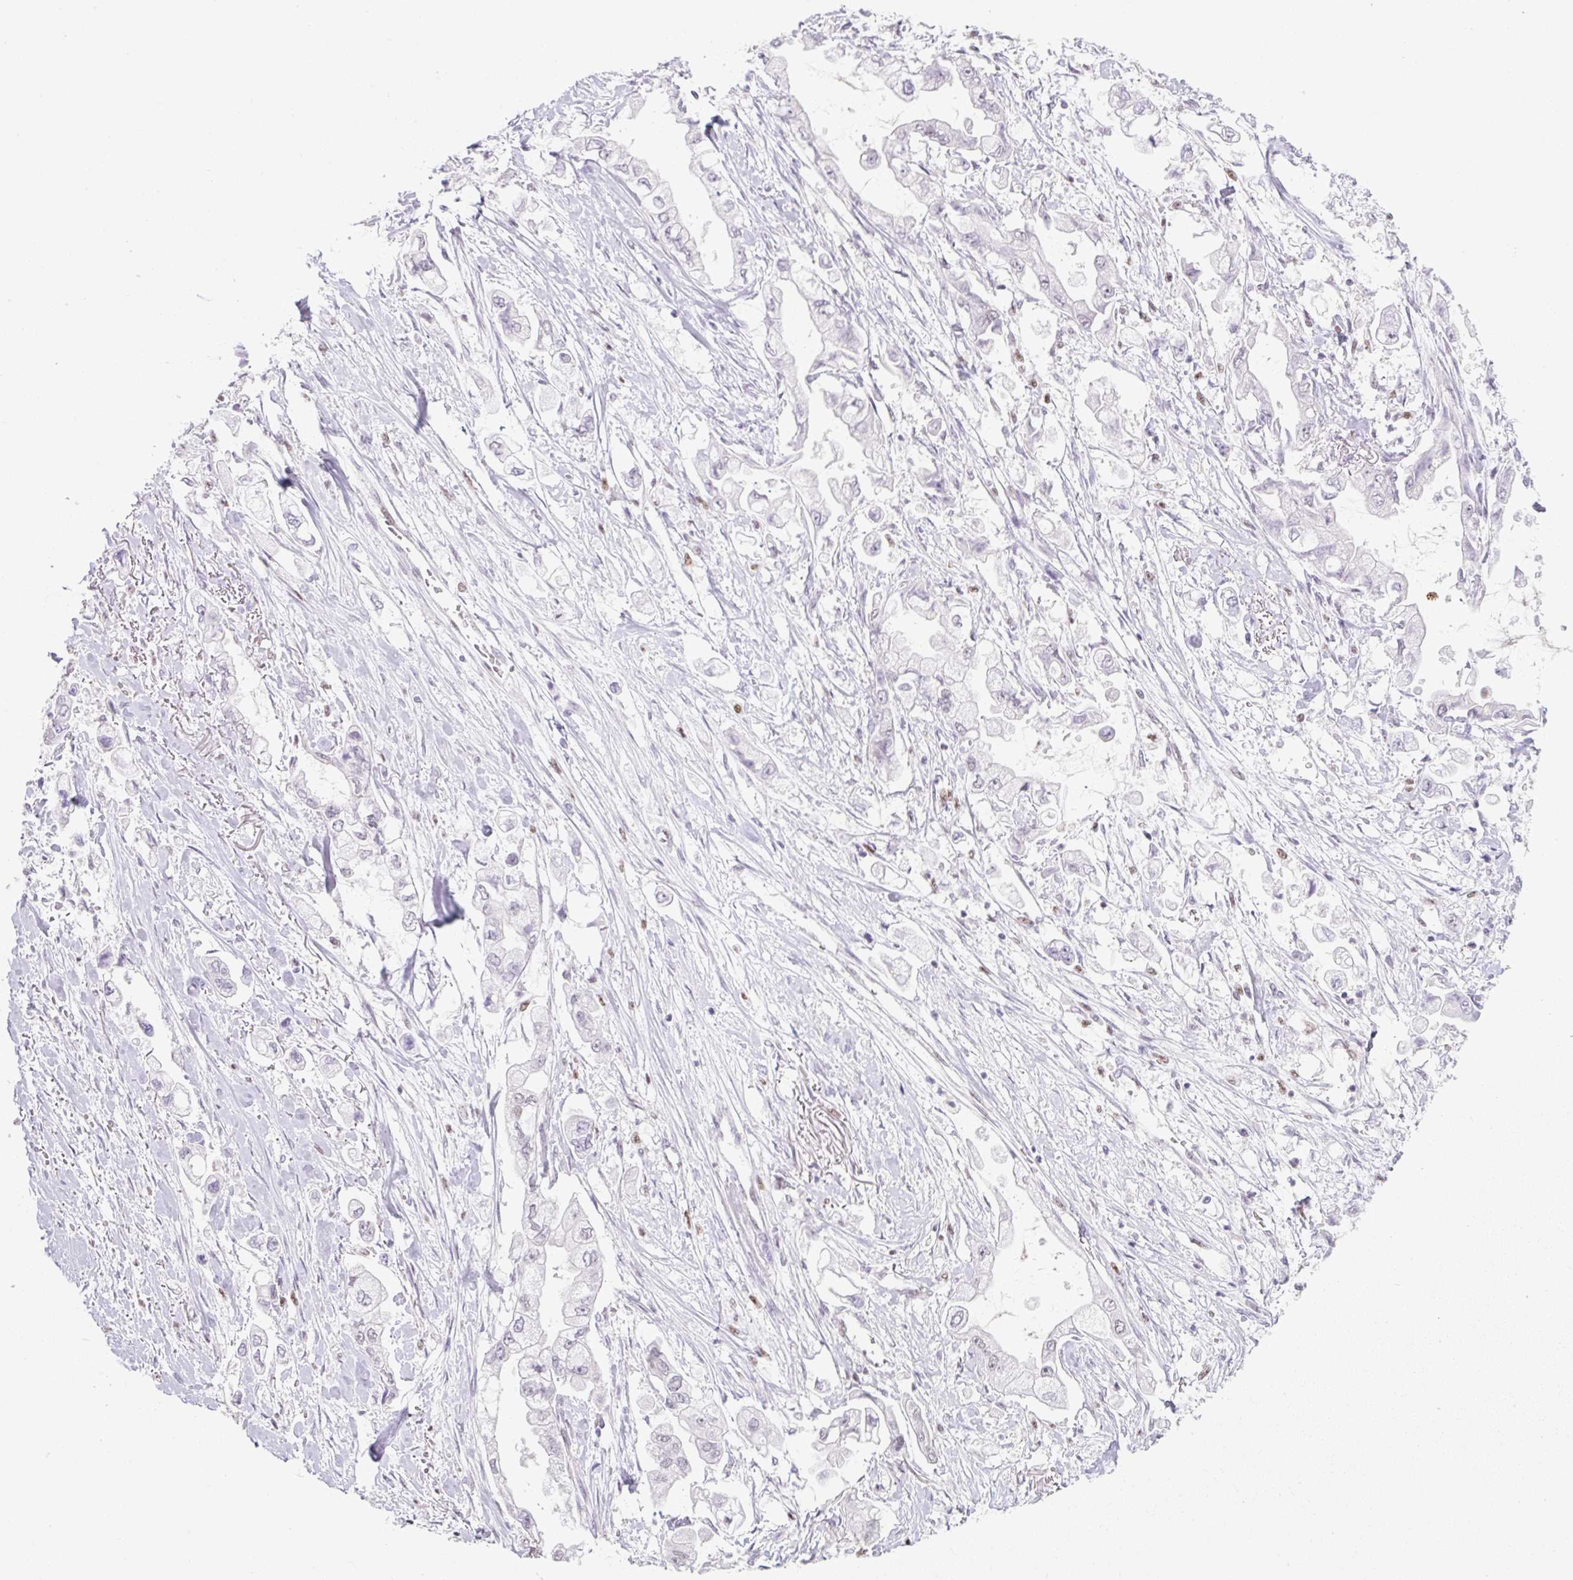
{"staining": {"intensity": "negative", "quantity": "none", "location": "none"}, "tissue": "stomach cancer", "cell_type": "Tumor cells", "image_type": "cancer", "snomed": [{"axis": "morphology", "description": "Adenocarcinoma, NOS"}, {"axis": "topography", "description": "Stomach"}], "caption": "Immunohistochemistry (IHC) histopathology image of human adenocarcinoma (stomach) stained for a protein (brown), which shows no expression in tumor cells.", "gene": "TLE3", "patient": {"sex": "male", "age": 62}}